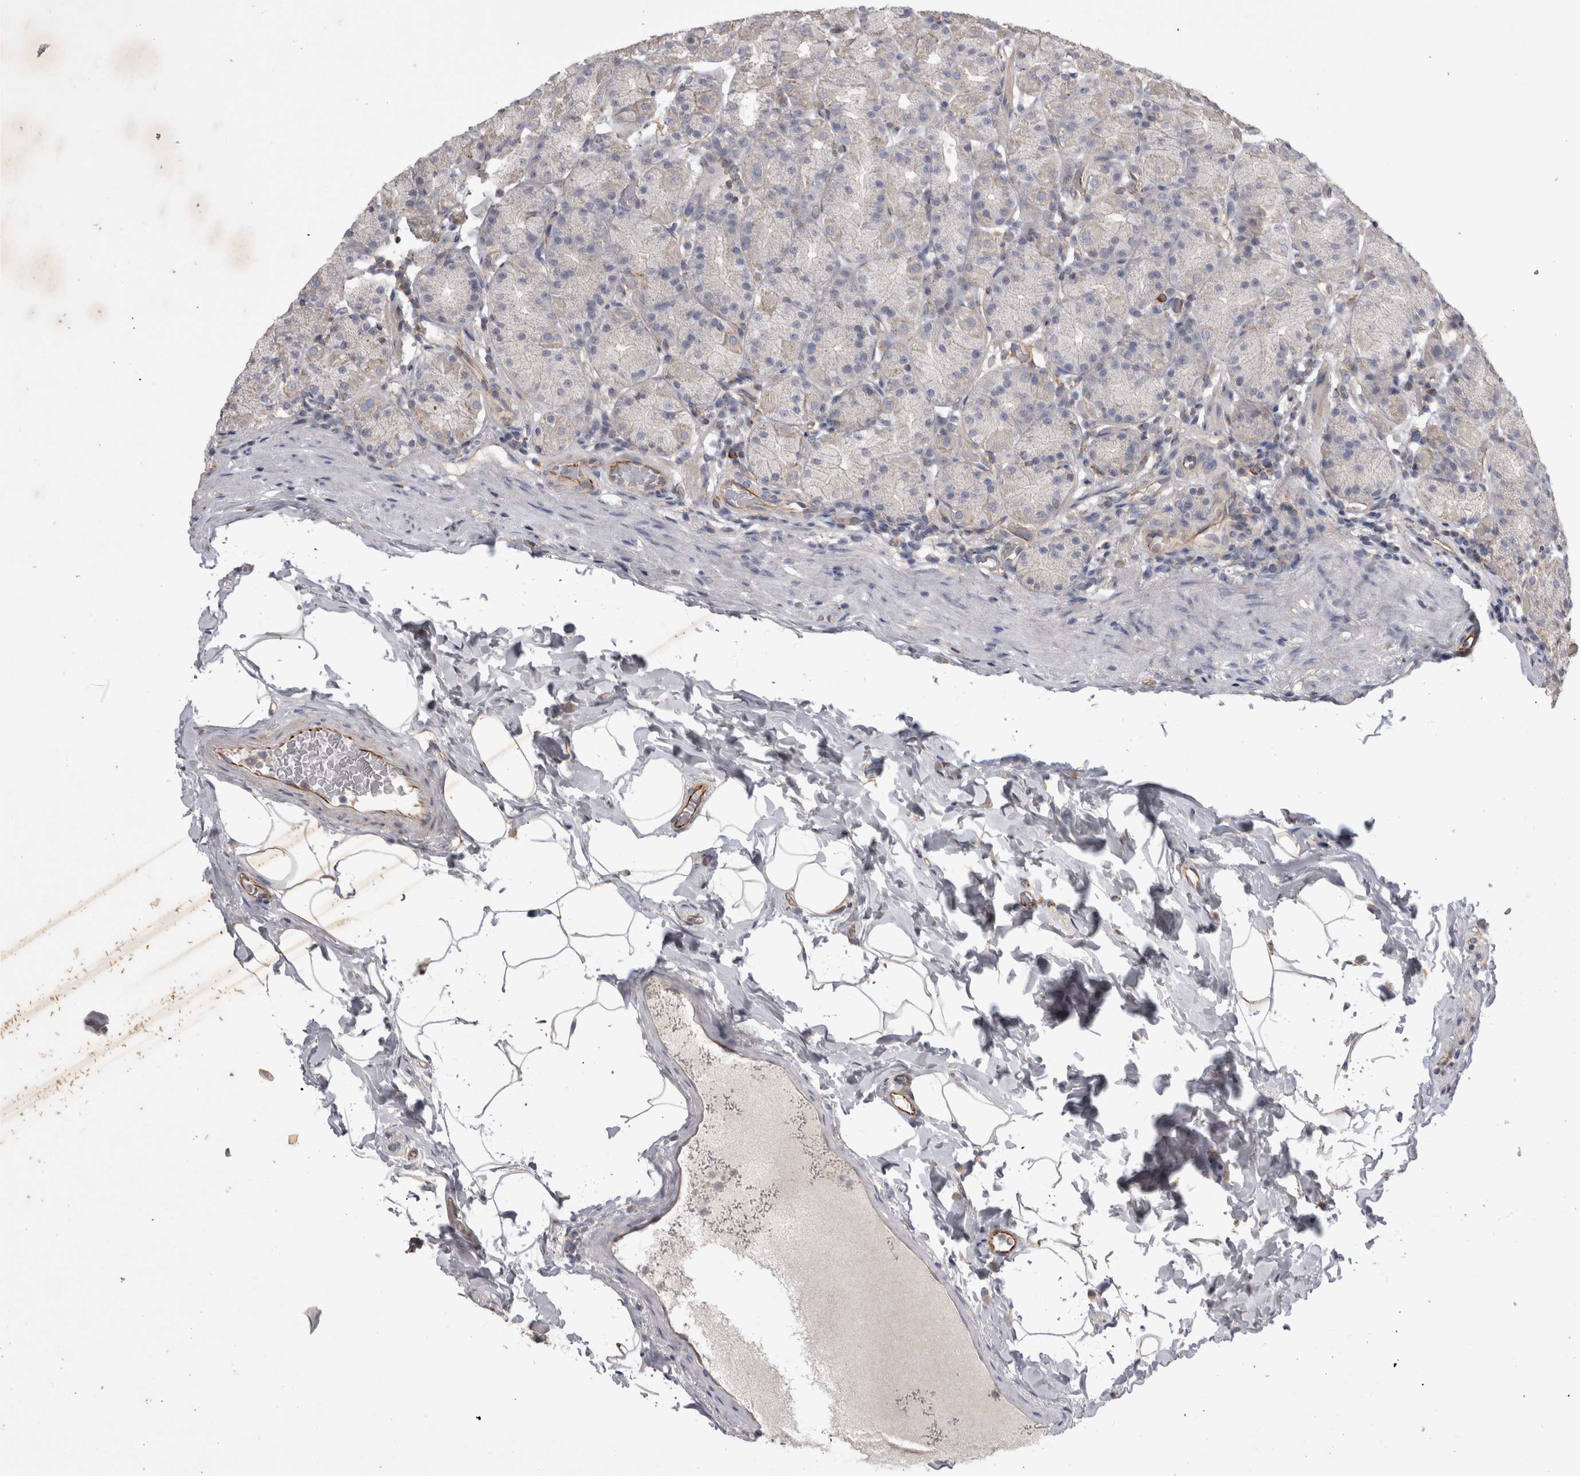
{"staining": {"intensity": "negative", "quantity": "none", "location": "none"}, "tissue": "stomach", "cell_type": "Glandular cells", "image_type": "normal", "snomed": [{"axis": "morphology", "description": "Normal tissue, NOS"}, {"axis": "topography", "description": "Stomach, upper"}], "caption": "DAB immunohistochemical staining of normal human stomach shows no significant expression in glandular cells.", "gene": "STRADB", "patient": {"sex": "male", "age": 68}}